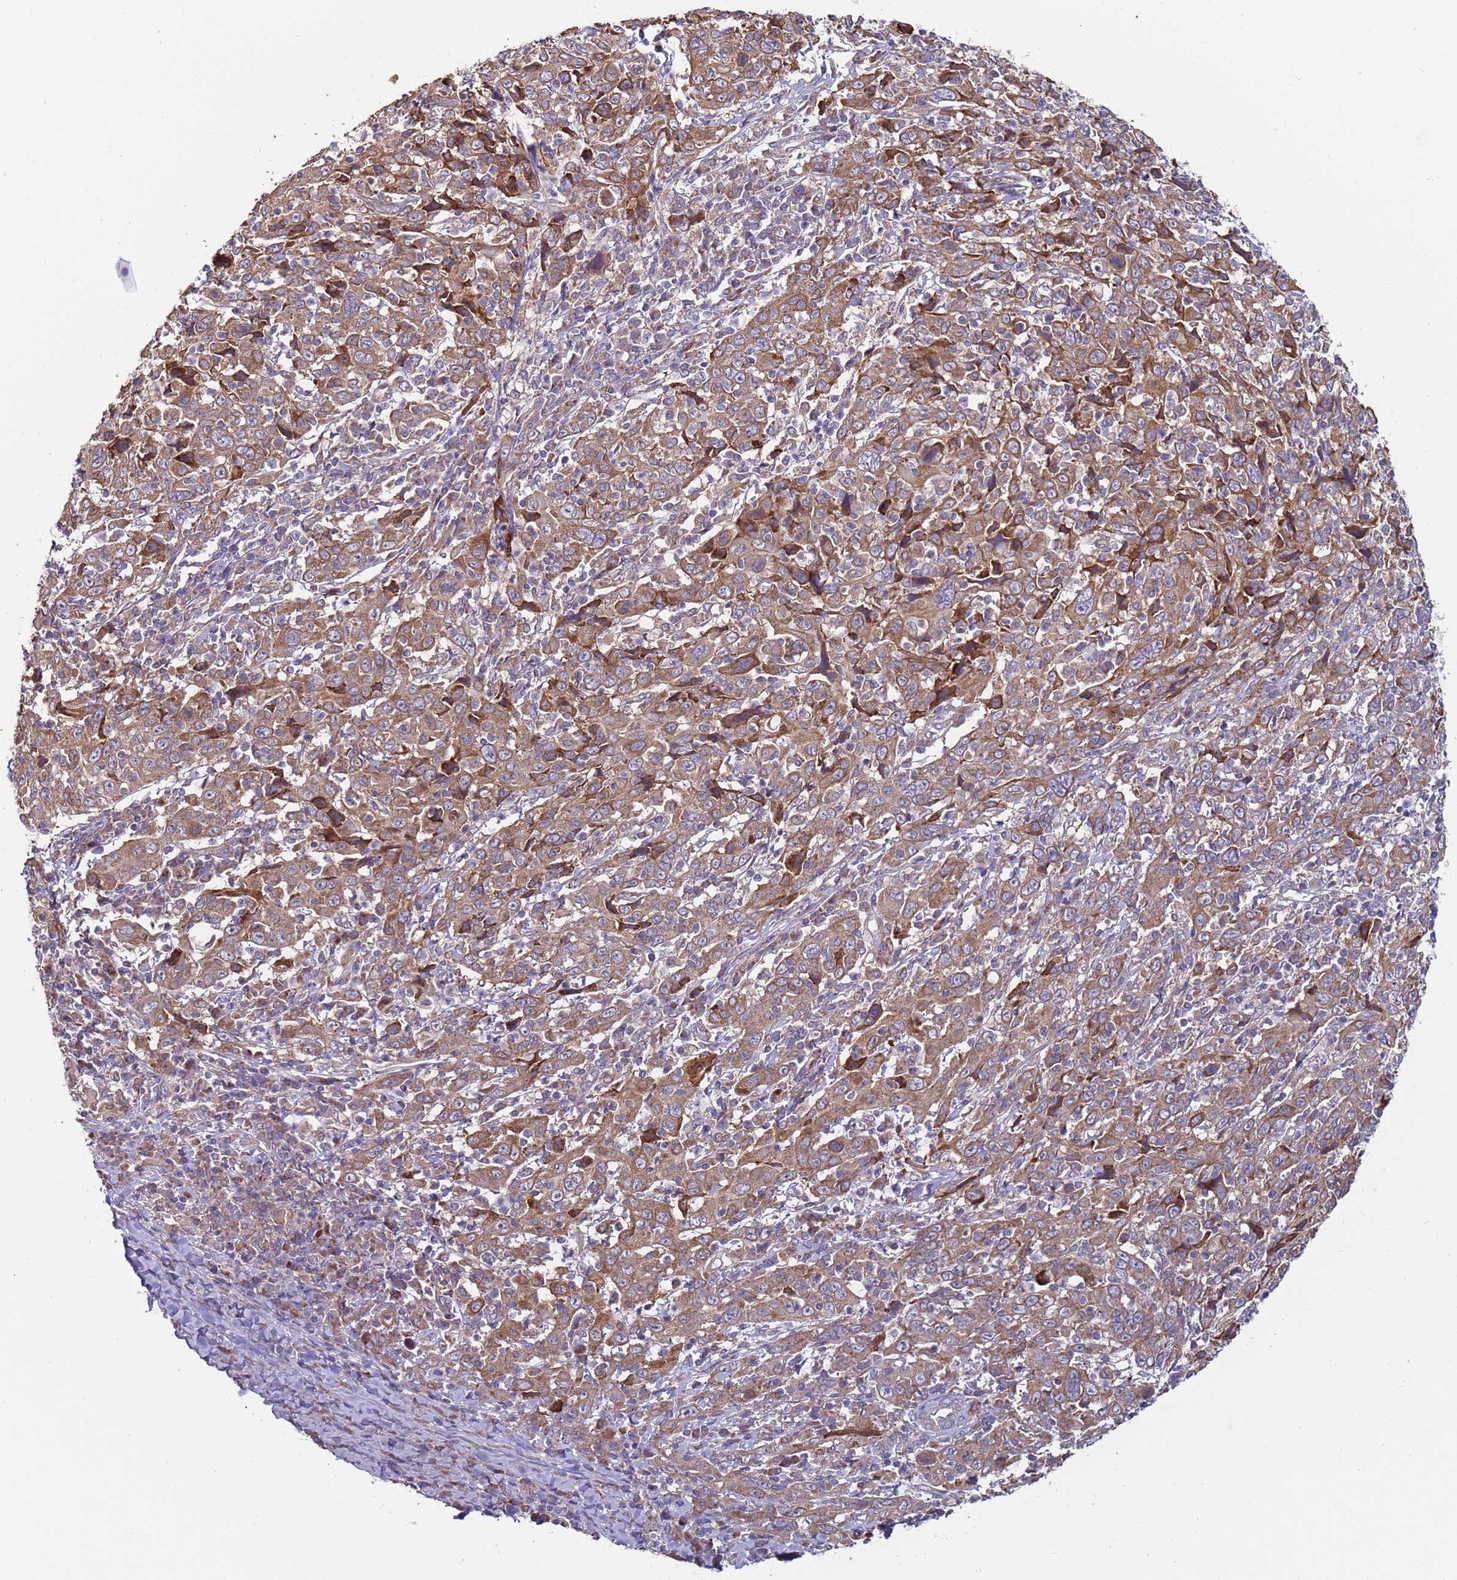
{"staining": {"intensity": "moderate", "quantity": ">75%", "location": "cytoplasmic/membranous"}, "tissue": "cervical cancer", "cell_type": "Tumor cells", "image_type": "cancer", "snomed": [{"axis": "morphology", "description": "Squamous cell carcinoma, NOS"}, {"axis": "topography", "description": "Cervix"}], "caption": "A photomicrograph of human cervical cancer stained for a protein reveals moderate cytoplasmic/membranous brown staining in tumor cells. (Brightfield microscopy of DAB IHC at high magnification).", "gene": "DIP2B", "patient": {"sex": "female", "age": 46}}